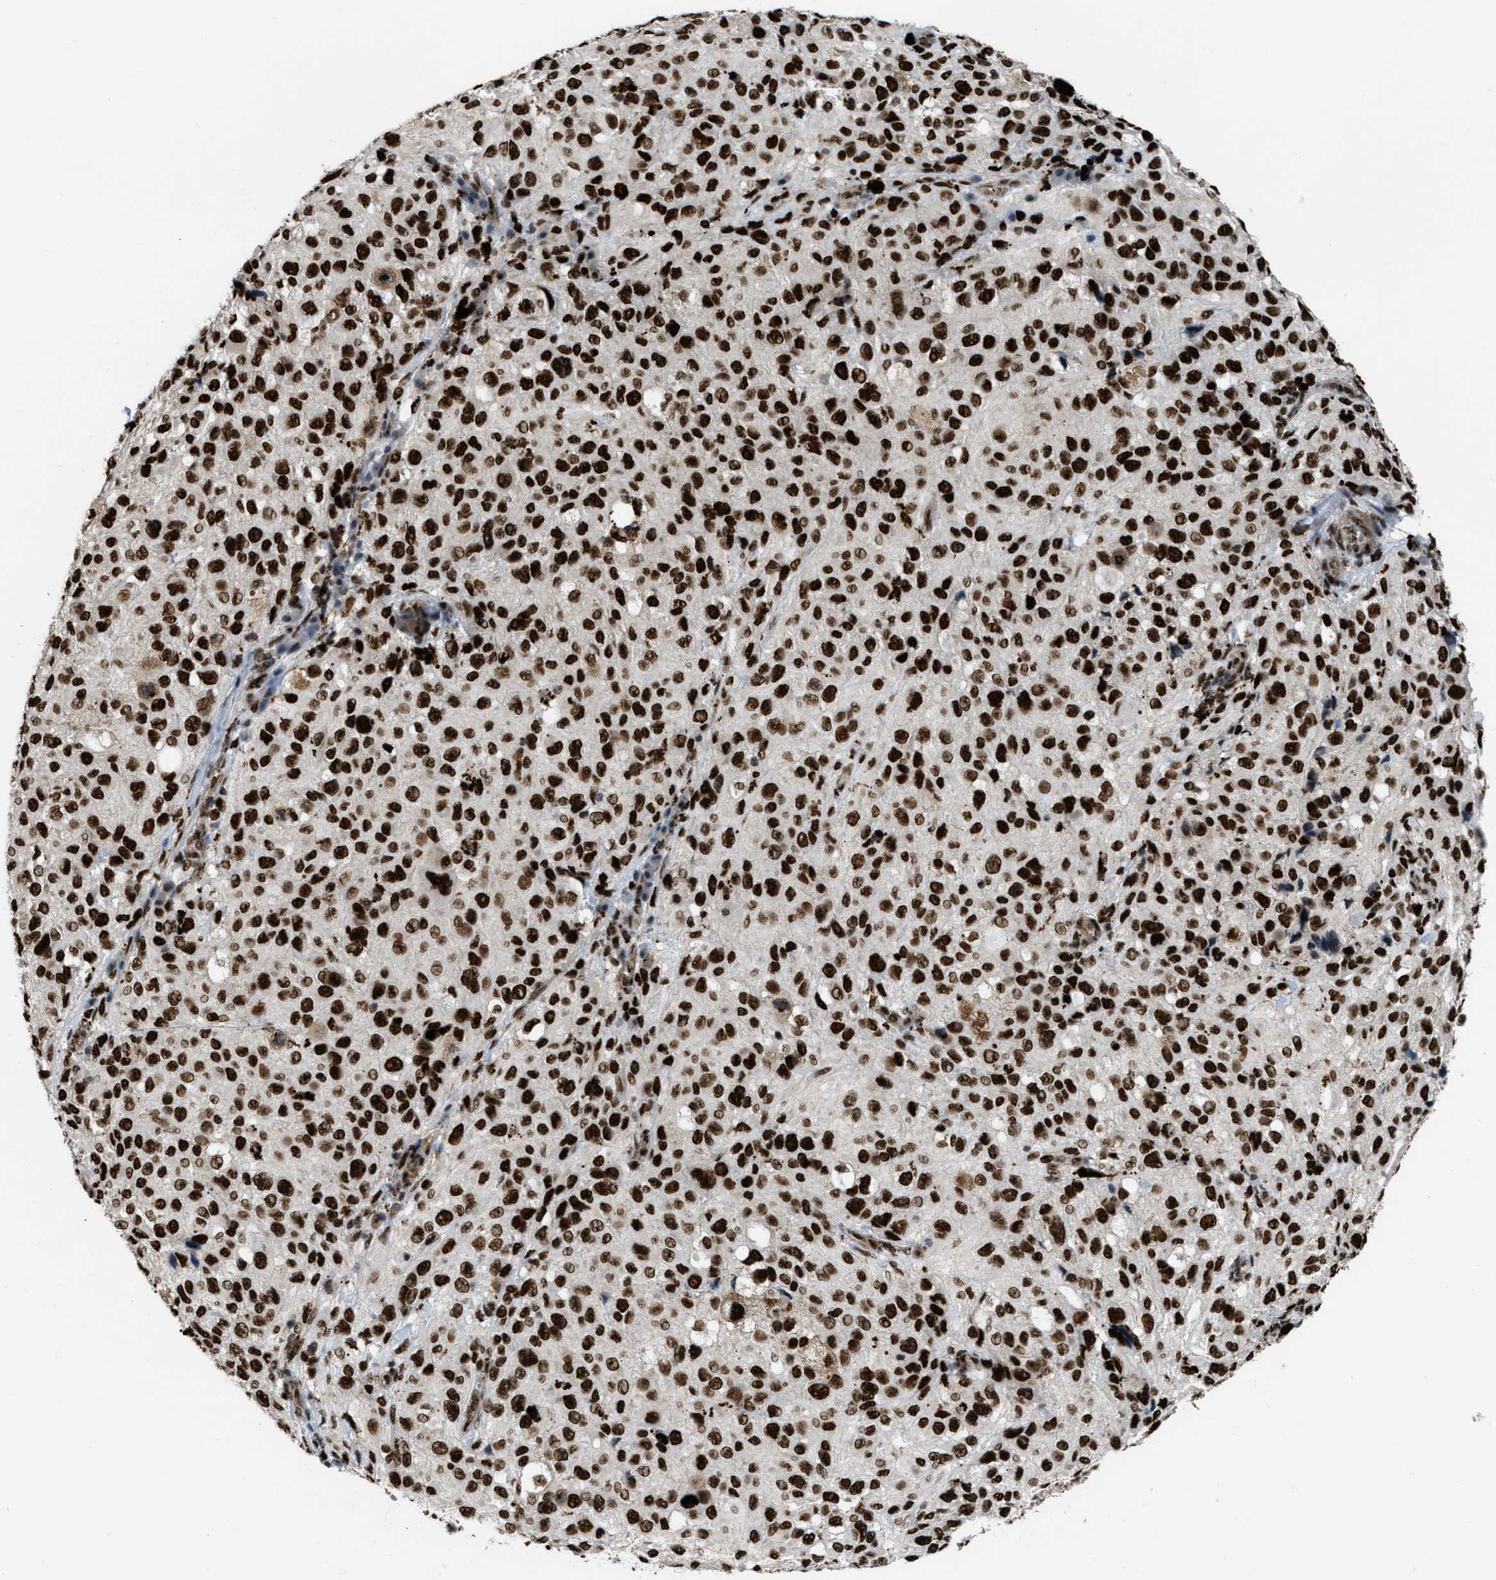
{"staining": {"intensity": "strong", "quantity": ">75%", "location": "nuclear"}, "tissue": "melanoma", "cell_type": "Tumor cells", "image_type": "cancer", "snomed": [{"axis": "morphology", "description": "Necrosis, NOS"}, {"axis": "morphology", "description": "Malignant melanoma, NOS"}, {"axis": "topography", "description": "Skin"}], "caption": "DAB (3,3'-diaminobenzidine) immunohistochemical staining of human malignant melanoma displays strong nuclear protein expression in approximately >75% of tumor cells.", "gene": "NUMA1", "patient": {"sex": "female", "age": 87}}